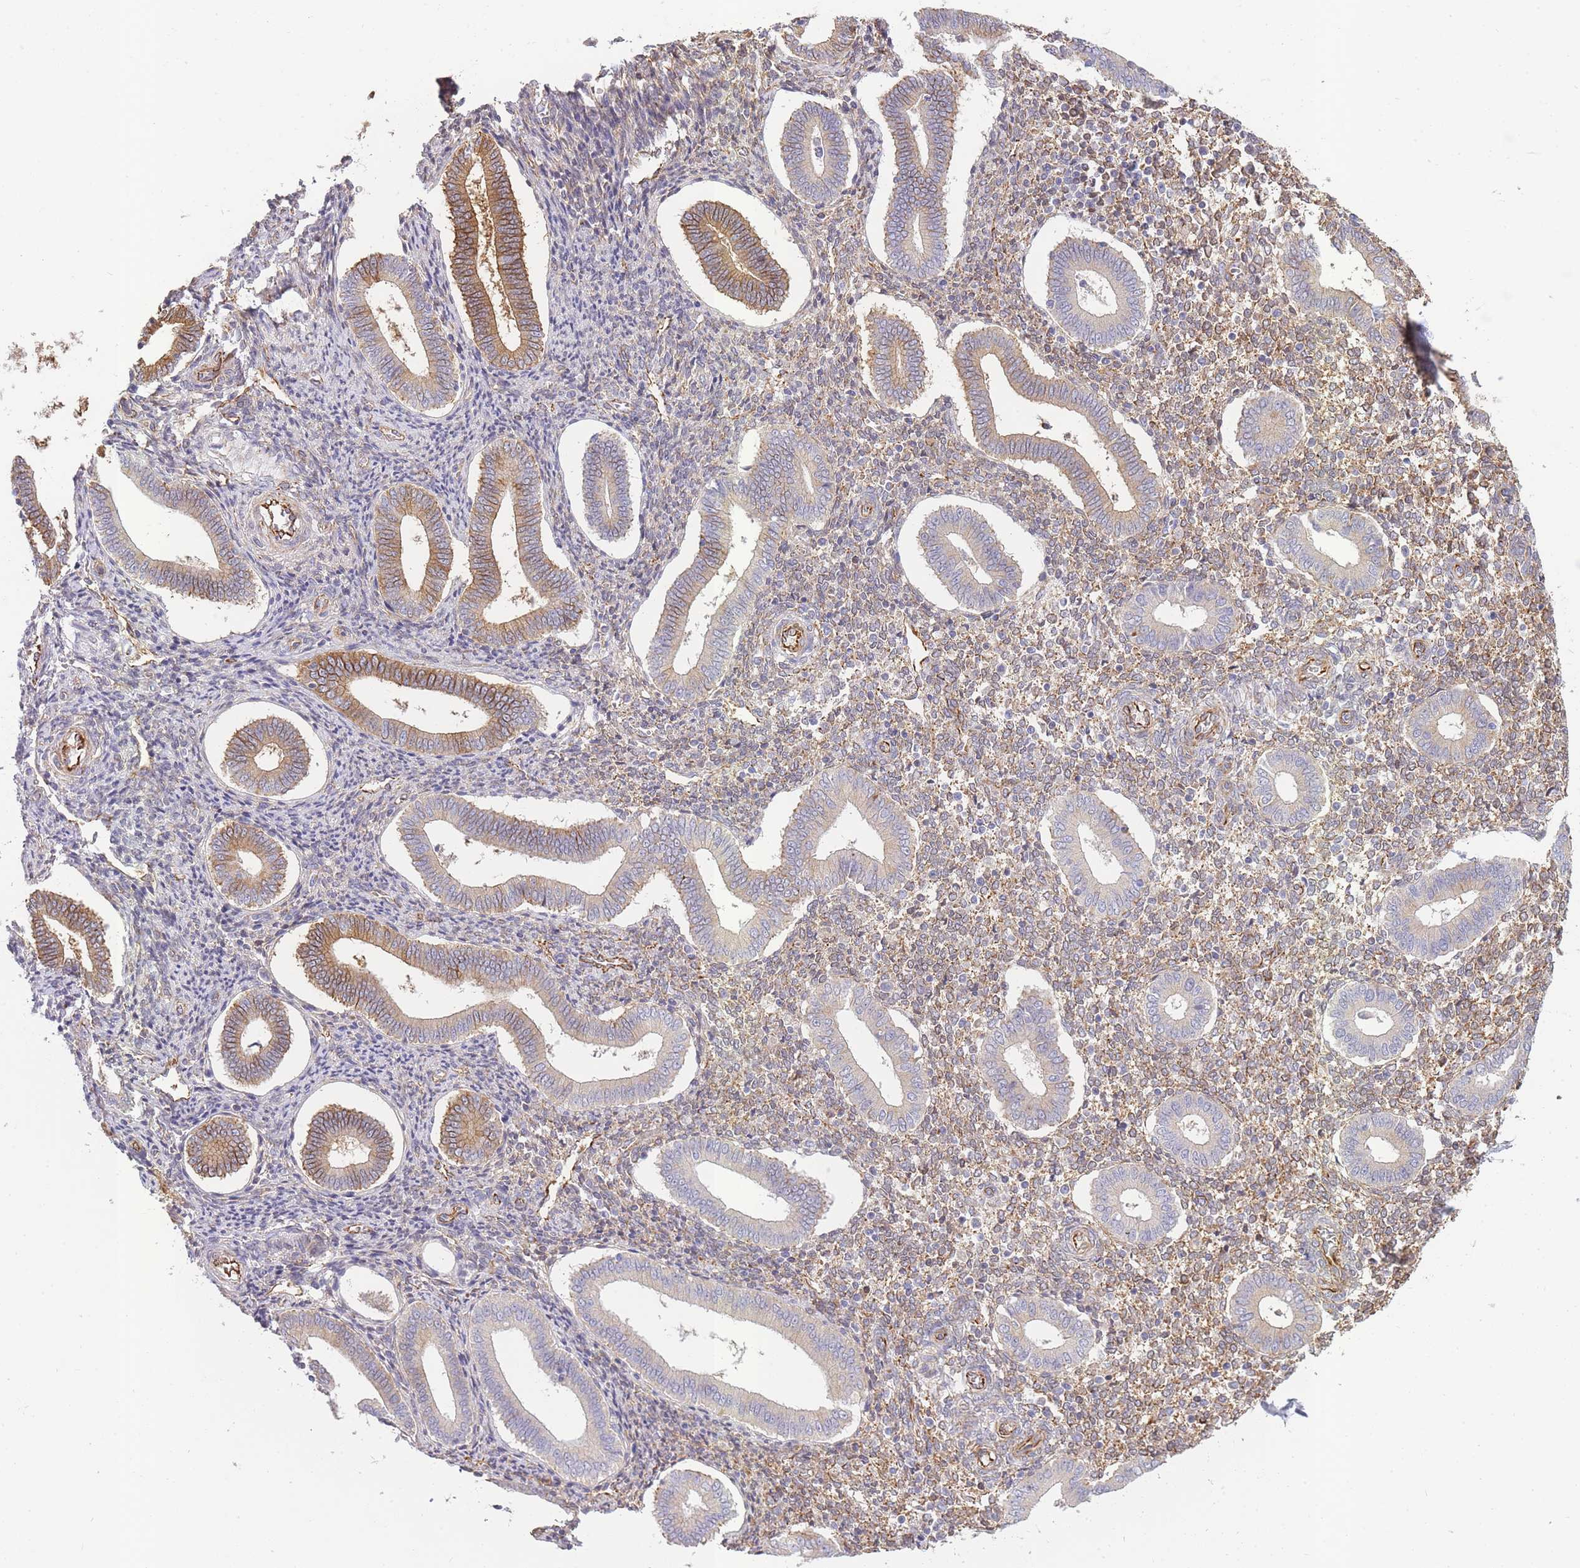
{"staining": {"intensity": "moderate", "quantity": "25%-75%", "location": "cytoplasmic/membranous"}, "tissue": "endometrium", "cell_type": "Cells in endometrial stroma", "image_type": "normal", "snomed": [{"axis": "morphology", "description": "Normal tissue, NOS"}, {"axis": "topography", "description": "Endometrium"}], "caption": "Moderate cytoplasmic/membranous positivity is seen in about 25%-75% of cells in endometrial stroma in normal endometrium.", "gene": "ECPAS", "patient": {"sex": "female", "age": 44}}